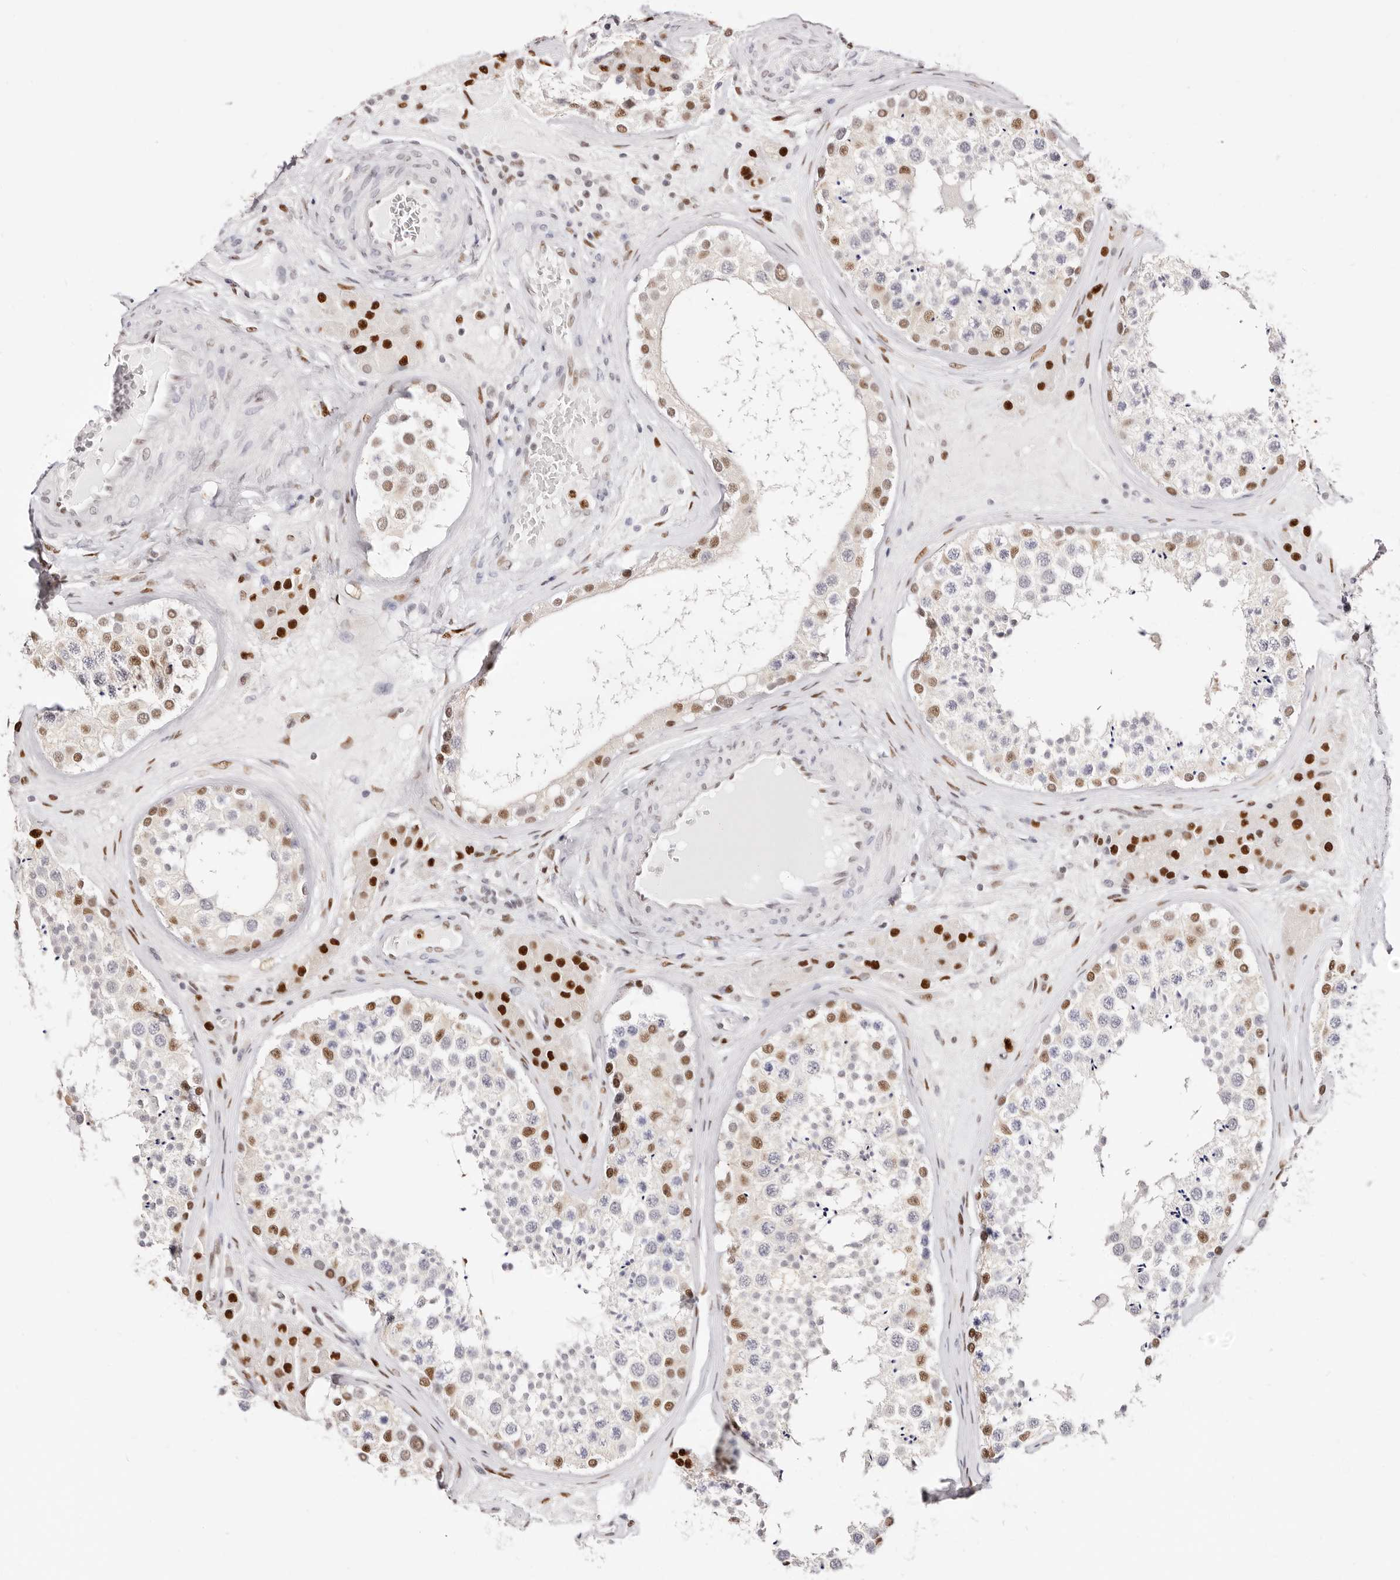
{"staining": {"intensity": "moderate", "quantity": "25%-75%", "location": "nuclear"}, "tissue": "testis", "cell_type": "Cells in seminiferous ducts", "image_type": "normal", "snomed": [{"axis": "morphology", "description": "Normal tissue, NOS"}, {"axis": "topography", "description": "Testis"}], "caption": "Human testis stained with a brown dye demonstrates moderate nuclear positive expression in about 25%-75% of cells in seminiferous ducts.", "gene": "TKT", "patient": {"sex": "male", "age": 46}}